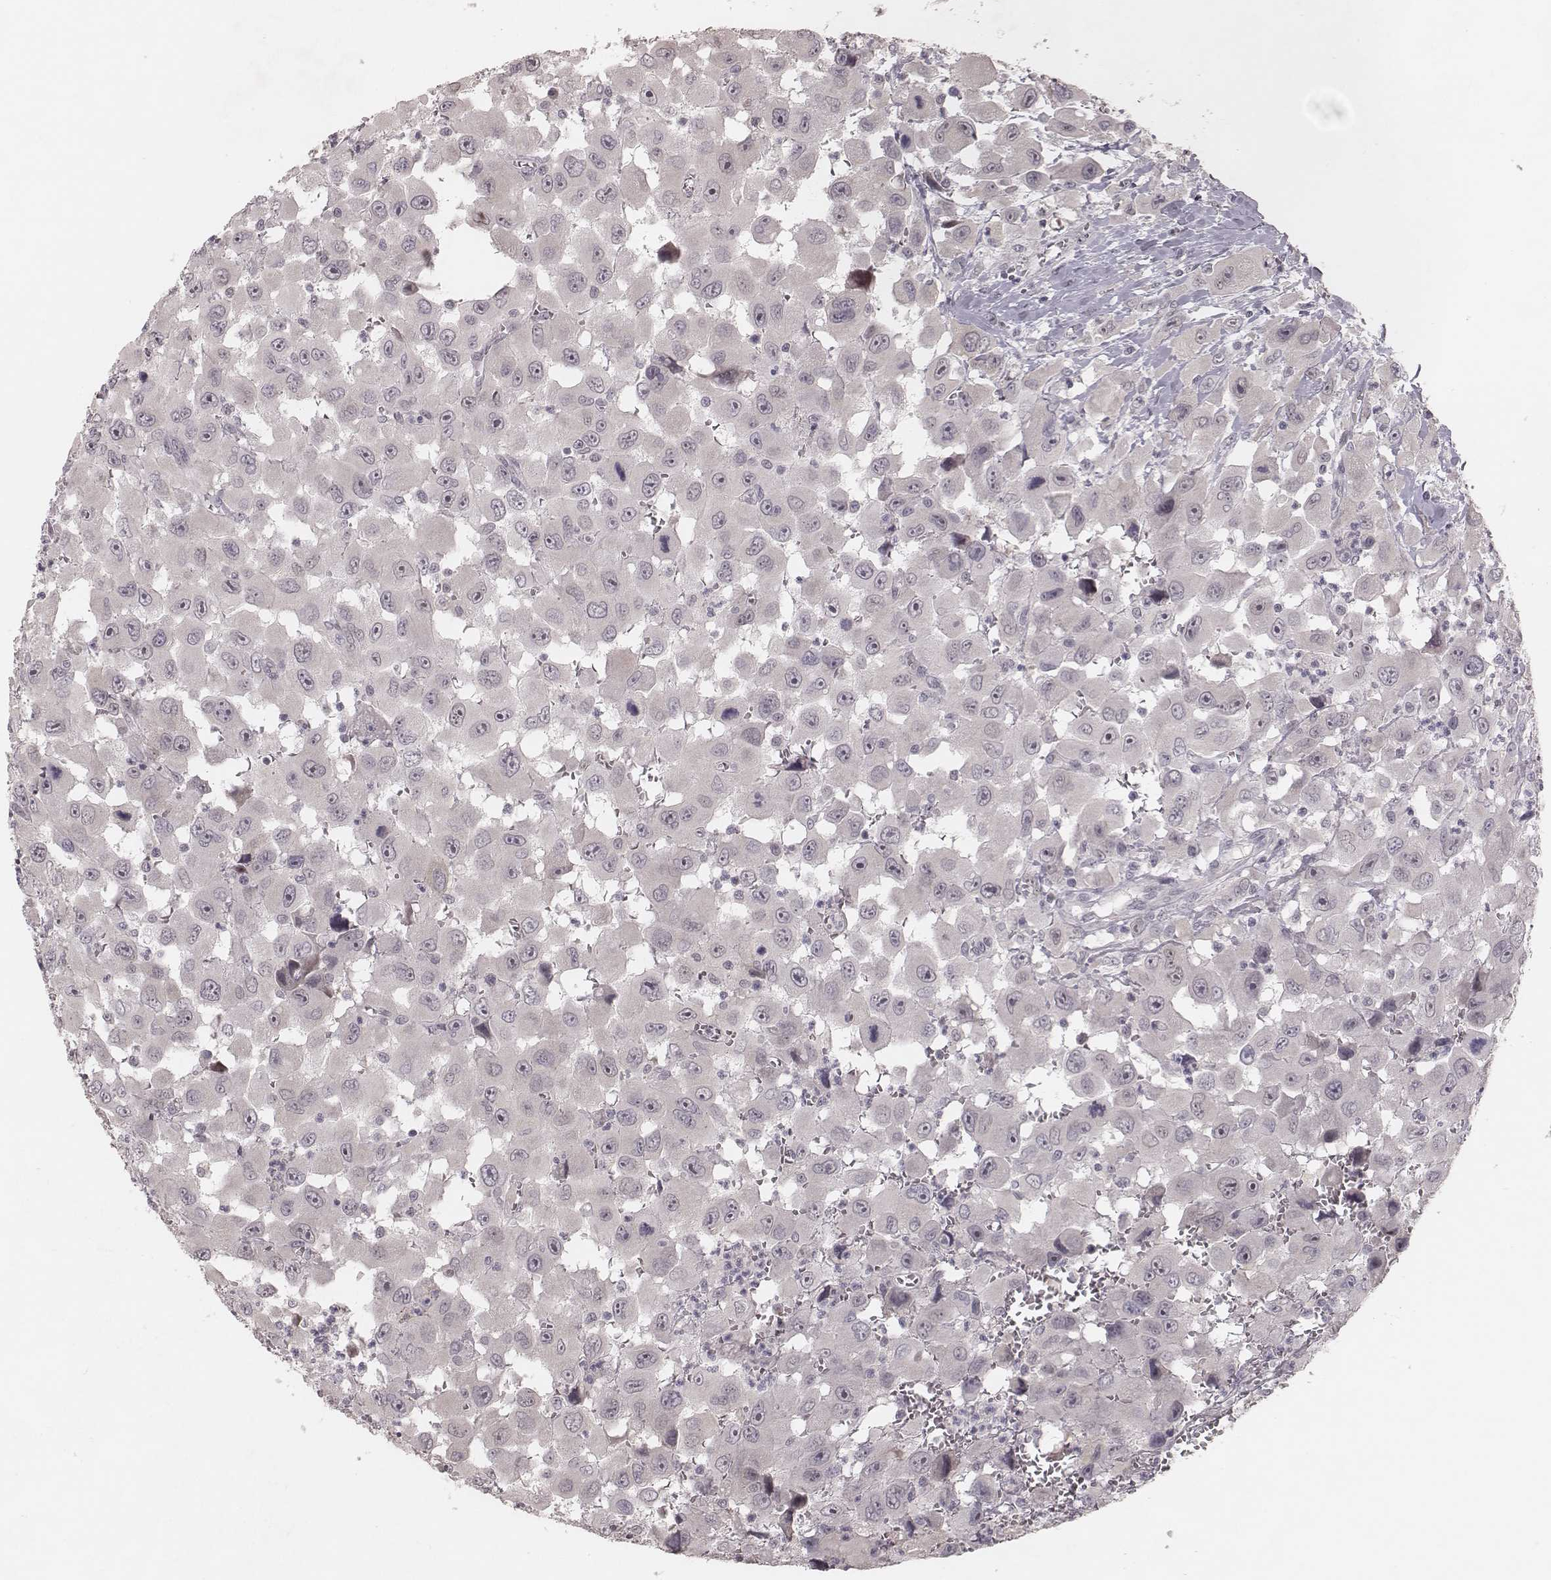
{"staining": {"intensity": "negative", "quantity": "none", "location": "none"}, "tissue": "head and neck cancer", "cell_type": "Tumor cells", "image_type": "cancer", "snomed": [{"axis": "morphology", "description": "Squamous cell carcinoma, NOS"}, {"axis": "morphology", "description": "Squamous cell carcinoma, metastatic, NOS"}, {"axis": "topography", "description": "Oral tissue"}, {"axis": "topography", "description": "Head-Neck"}], "caption": "Tumor cells show no significant protein expression in head and neck cancer (metastatic squamous cell carcinoma). (DAB (3,3'-diaminobenzidine) immunohistochemistry (IHC), high magnification).", "gene": "FAM13B", "patient": {"sex": "female", "age": 85}}